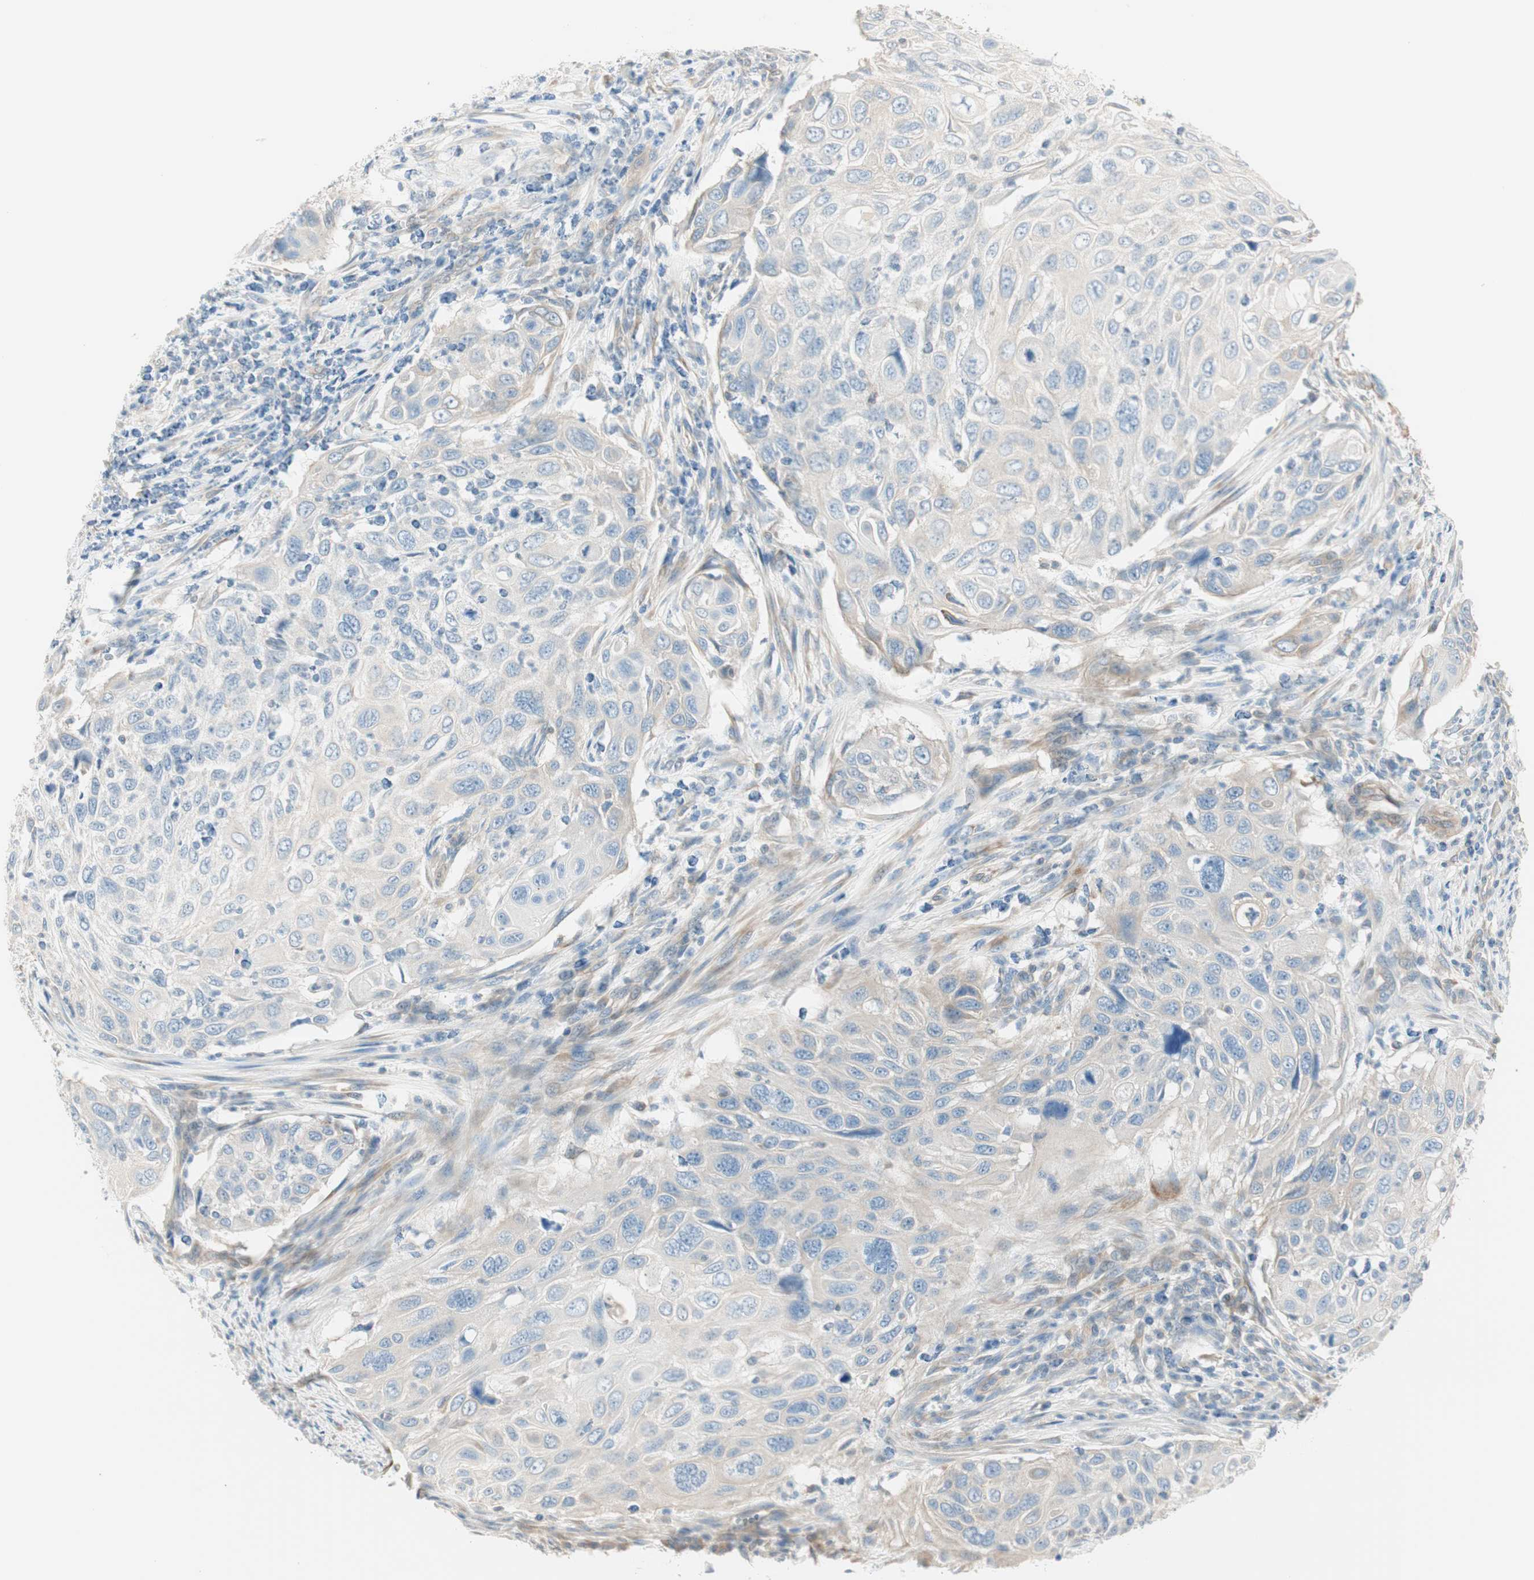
{"staining": {"intensity": "negative", "quantity": "none", "location": "none"}, "tissue": "cervical cancer", "cell_type": "Tumor cells", "image_type": "cancer", "snomed": [{"axis": "morphology", "description": "Squamous cell carcinoma, NOS"}, {"axis": "topography", "description": "Cervix"}], "caption": "IHC photomicrograph of cervical squamous cell carcinoma stained for a protein (brown), which displays no positivity in tumor cells.", "gene": "CDK3", "patient": {"sex": "female", "age": 70}}